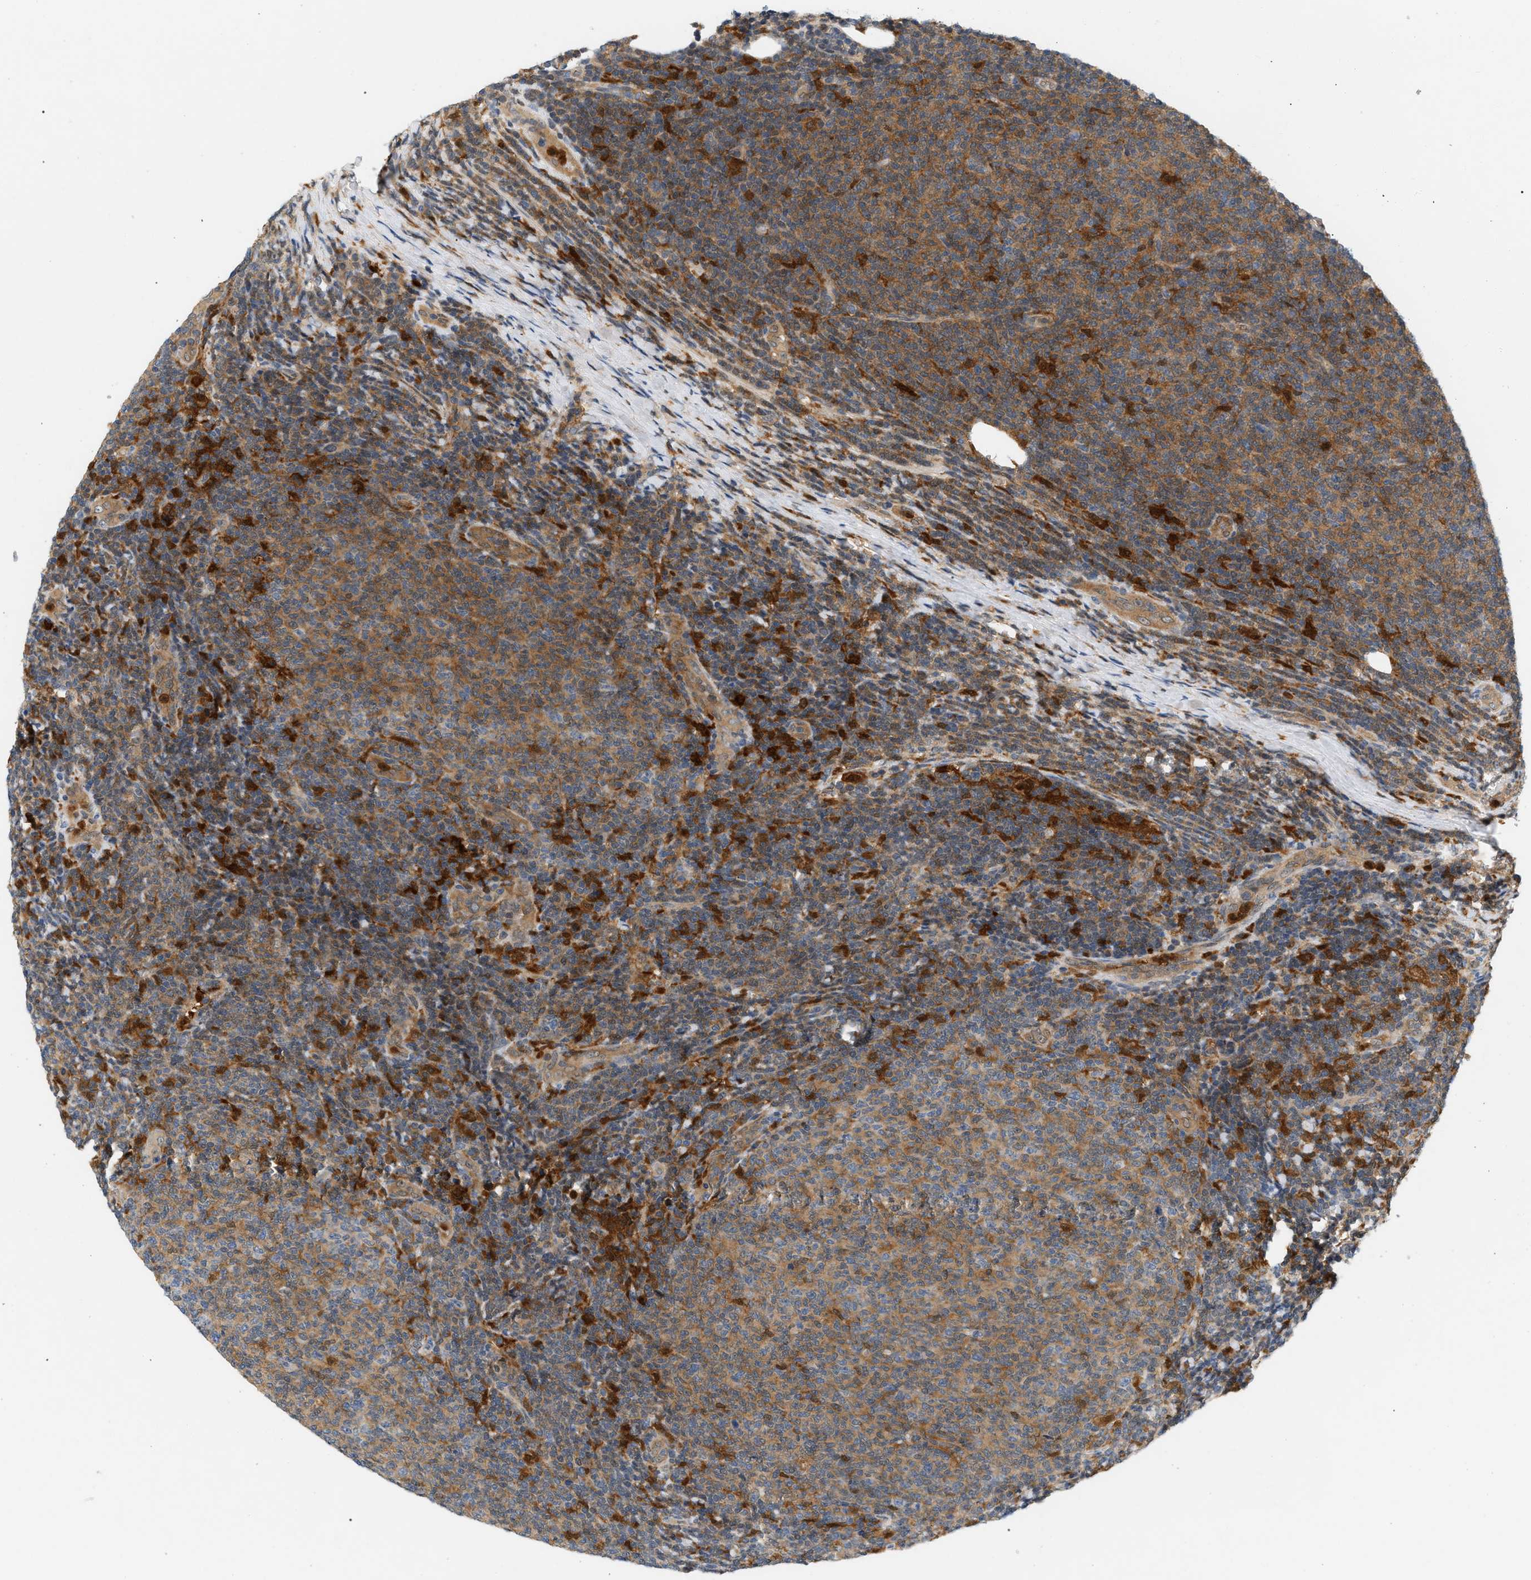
{"staining": {"intensity": "moderate", "quantity": ">75%", "location": "cytoplasmic/membranous"}, "tissue": "lymphoma", "cell_type": "Tumor cells", "image_type": "cancer", "snomed": [{"axis": "morphology", "description": "Malignant lymphoma, non-Hodgkin's type, Low grade"}, {"axis": "topography", "description": "Lymph node"}], "caption": "Lymphoma stained with DAB (3,3'-diaminobenzidine) immunohistochemistry demonstrates medium levels of moderate cytoplasmic/membranous staining in approximately >75% of tumor cells.", "gene": "PYCARD", "patient": {"sex": "male", "age": 66}}